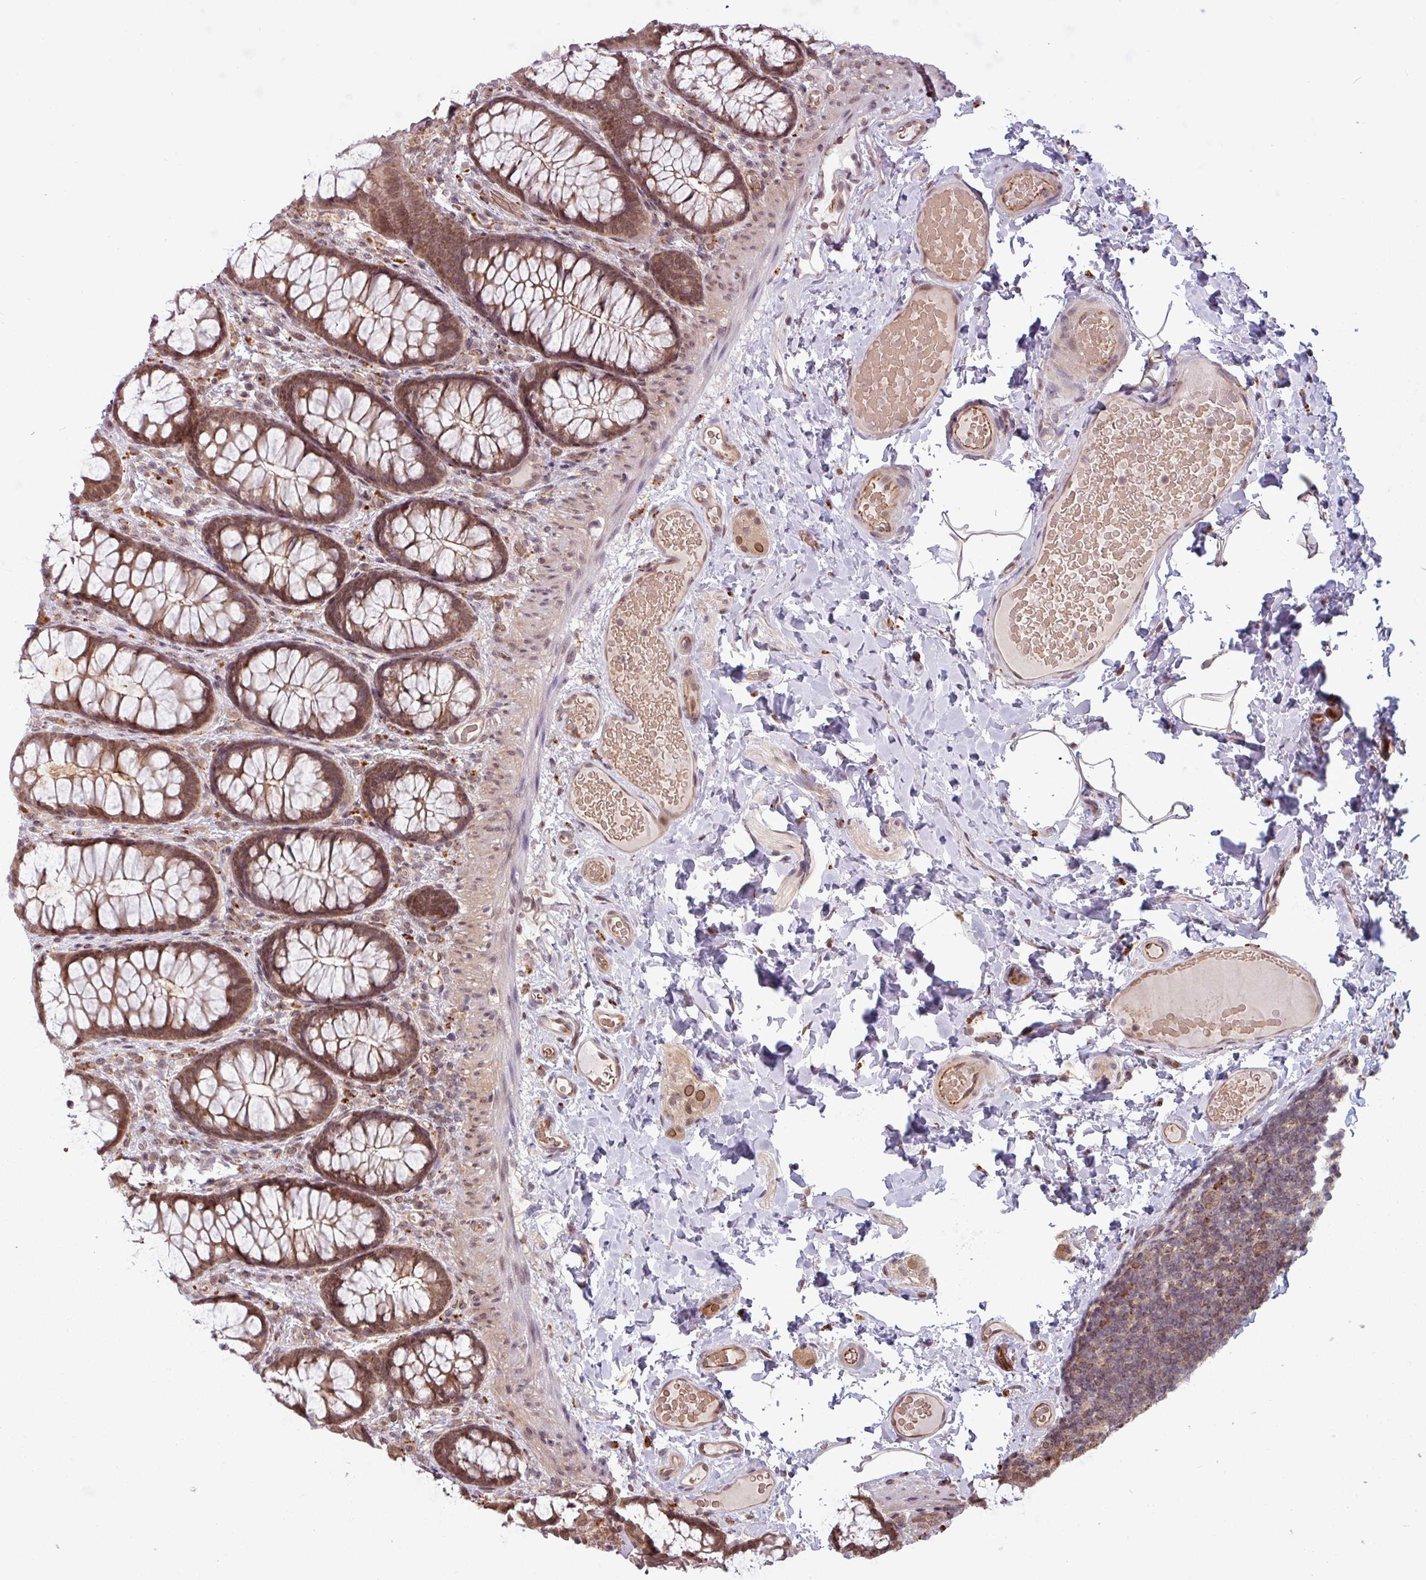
{"staining": {"intensity": "moderate", "quantity": ">75%", "location": "cytoplasmic/membranous"}, "tissue": "colon", "cell_type": "Endothelial cells", "image_type": "normal", "snomed": [{"axis": "morphology", "description": "Normal tissue, NOS"}, {"axis": "topography", "description": "Colon"}], "caption": "Unremarkable colon displays moderate cytoplasmic/membranous positivity in about >75% of endothelial cells, visualized by immunohistochemistry.", "gene": "RBM4B", "patient": {"sex": "male", "age": 46}}